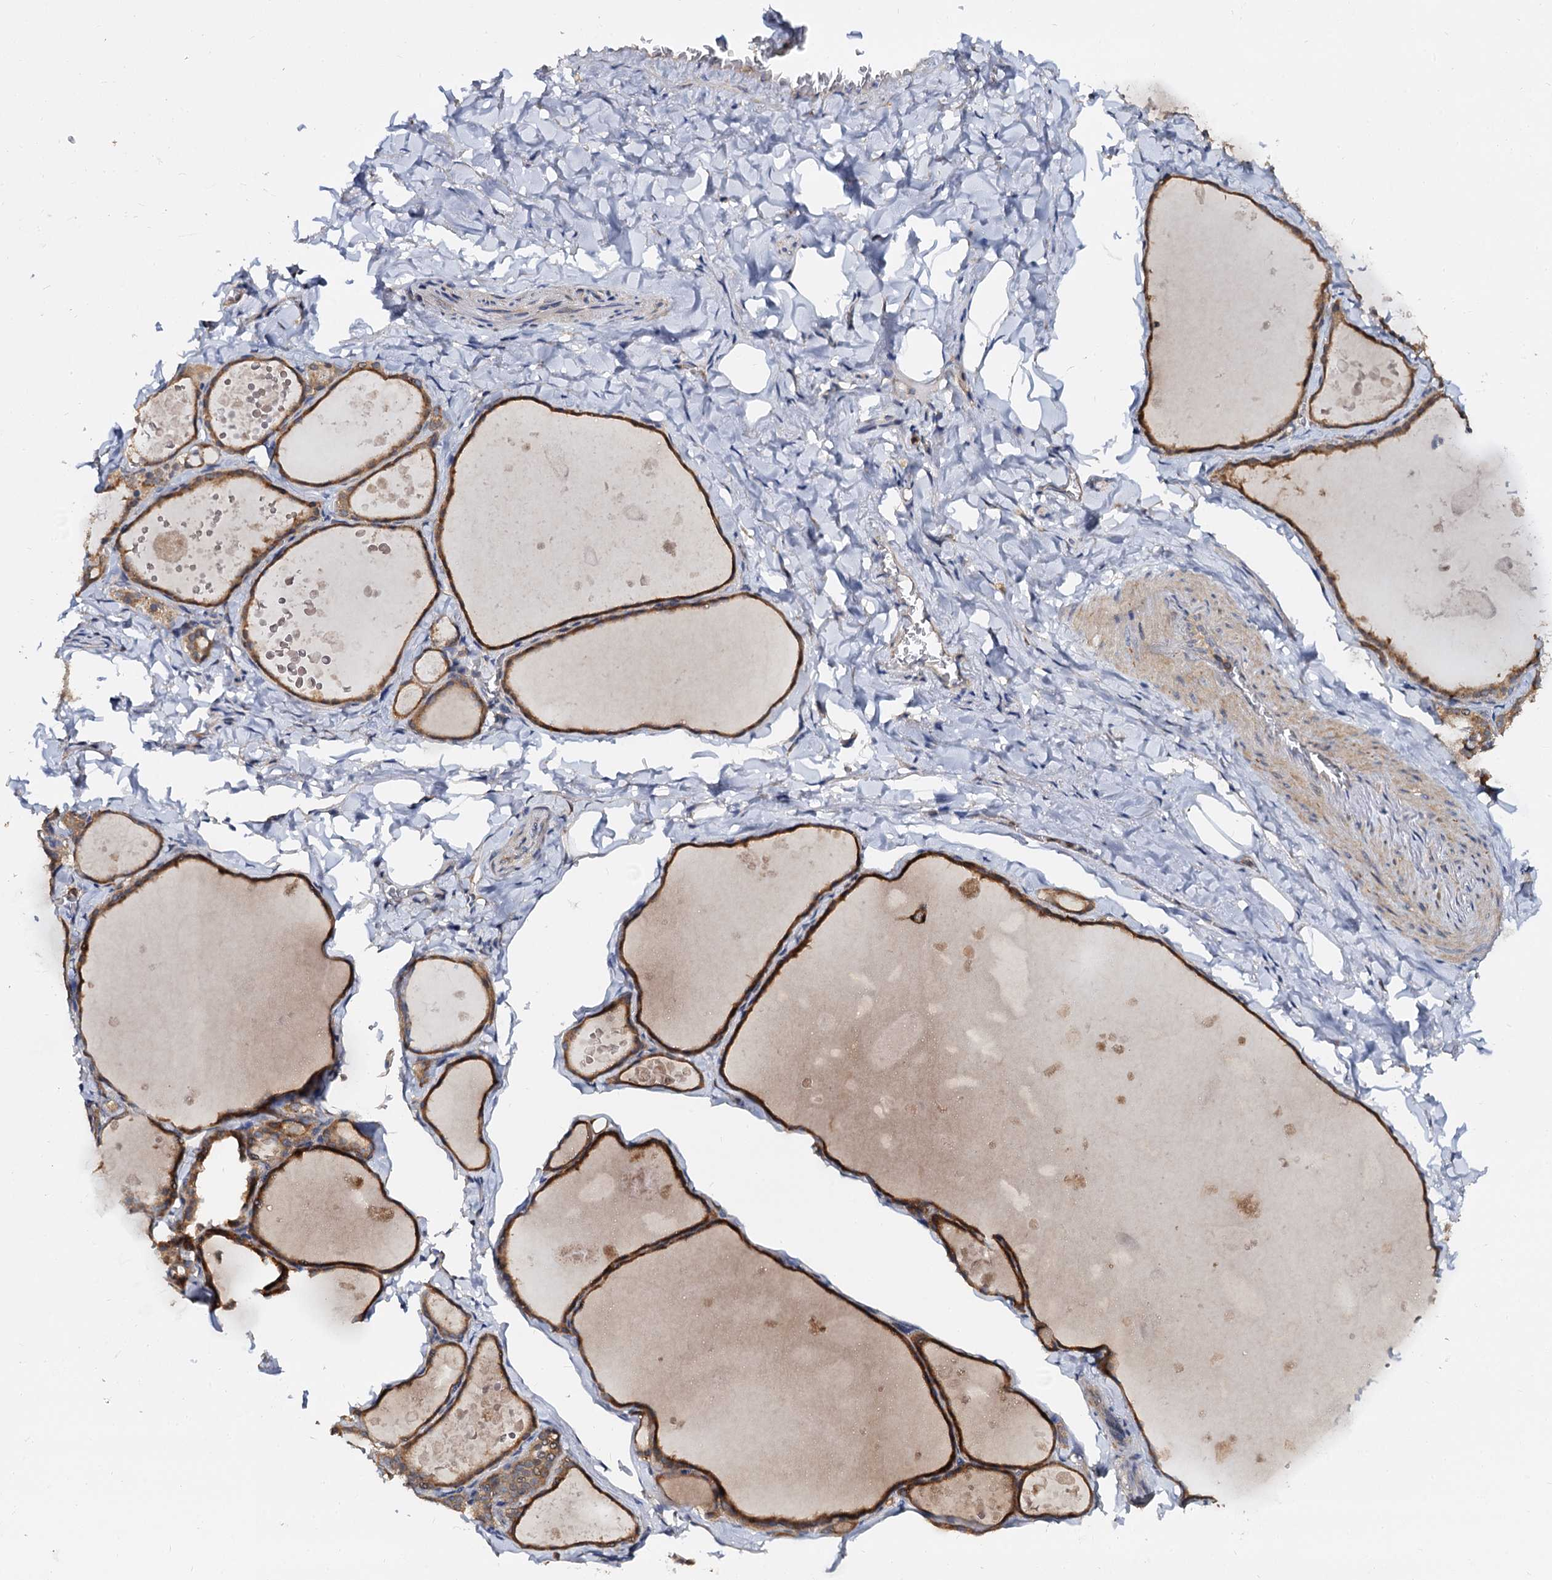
{"staining": {"intensity": "strong", "quantity": ">75%", "location": "cytoplasmic/membranous"}, "tissue": "thyroid gland", "cell_type": "Glandular cells", "image_type": "normal", "snomed": [{"axis": "morphology", "description": "Normal tissue, NOS"}, {"axis": "topography", "description": "Thyroid gland"}], "caption": "A high amount of strong cytoplasmic/membranous staining is seen in about >75% of glandular cells in unremarkable thyroid gland.", "gene": "ANKRD13A", "patient": {"sex": "male", "age": 56}}